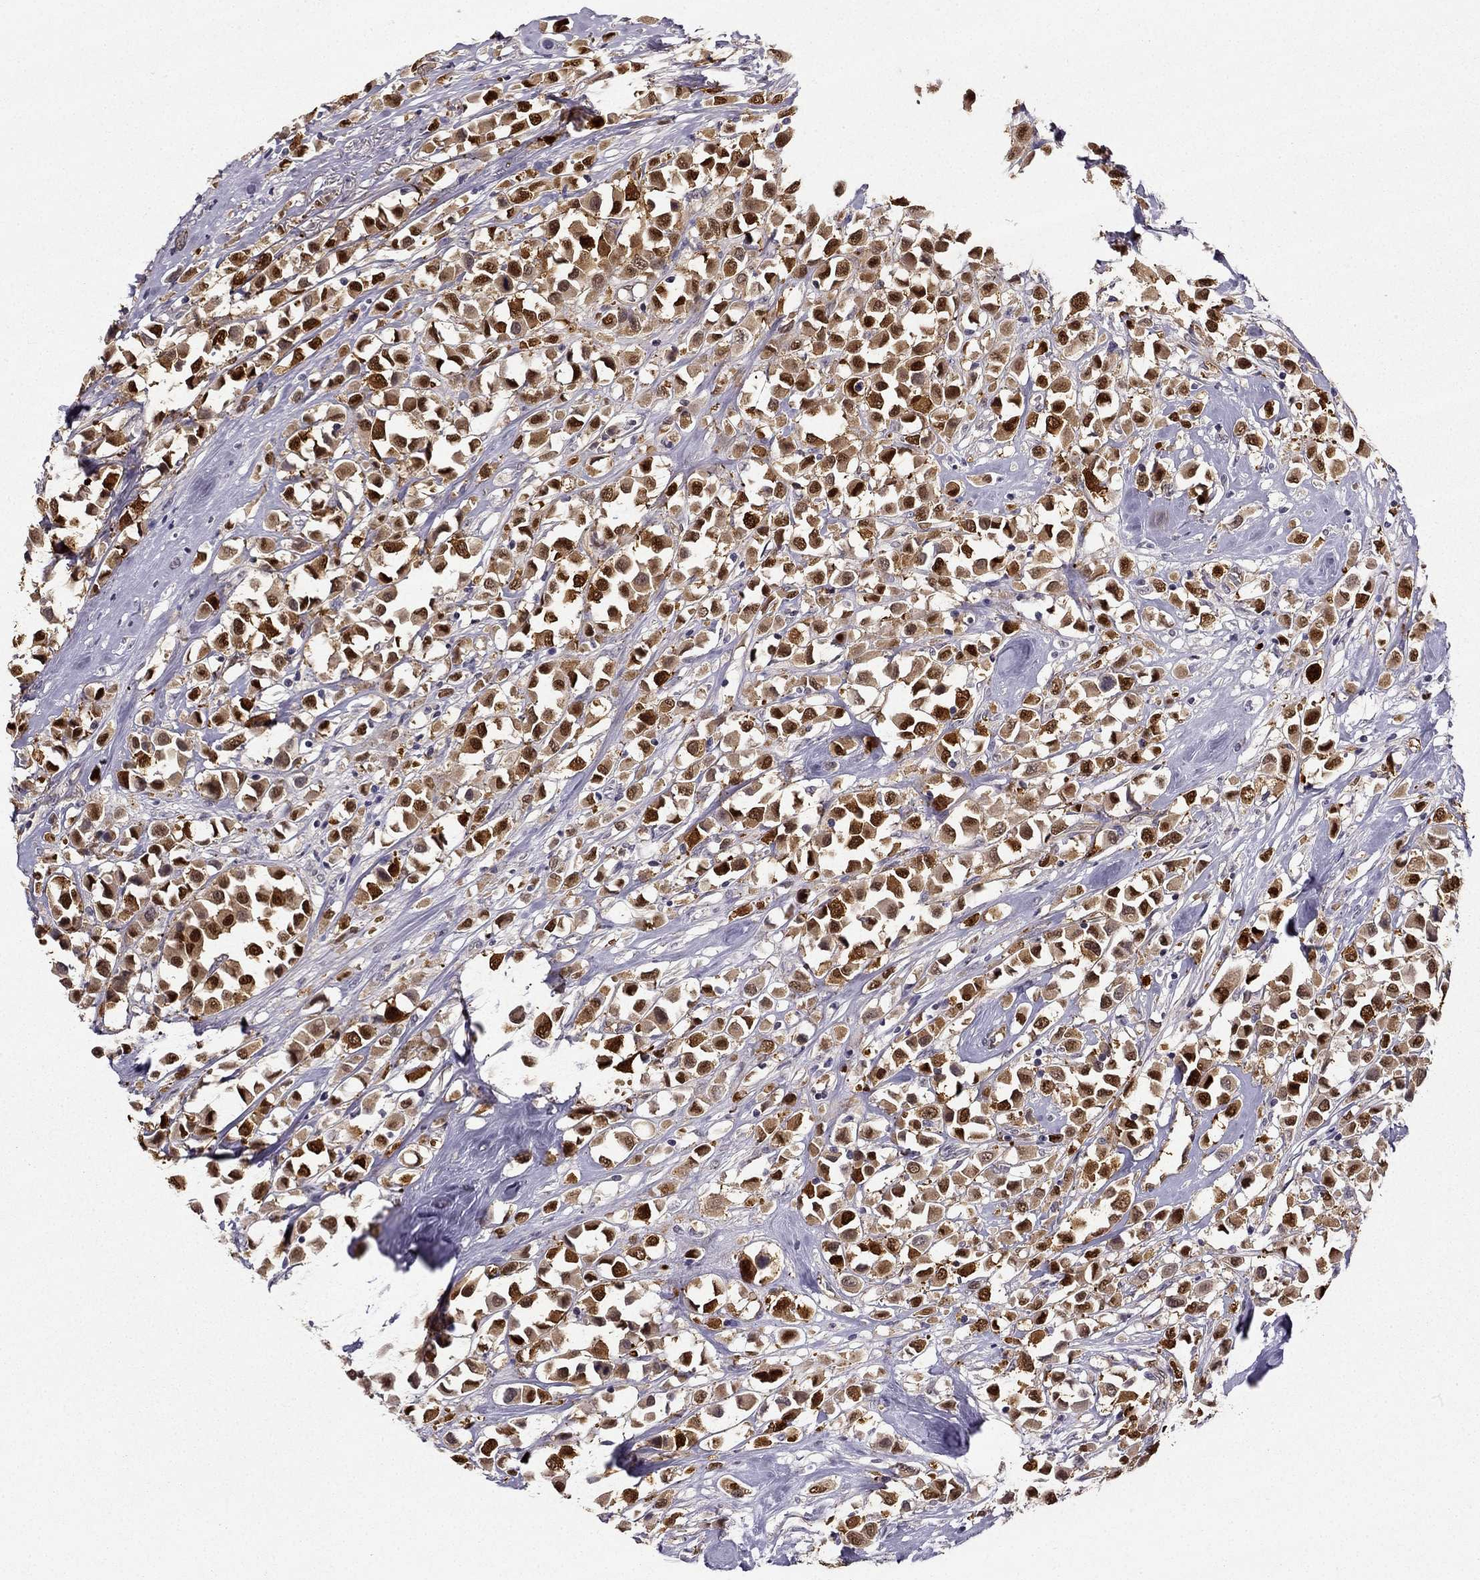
{"staining": {"intensity": "strong", "quantity": "25%-75%", "location": "cytoplasmic/membranous,nuclear"}, "tissue": "breast cancer", "cell_type": "Tumor cells", "image_type": "cancer", "snomed": [{"axis": "morphology", "description": "Duct carcinoma"}, {"axis": "topography", "description": "Breast"}], "caption": "DAB immunohistochemical staining of intraductal carcinoma (breast) demonstrates strong cytoplasmic/membranous and nuclear protein expression in approximately 25%-75% of tumor cells.", "gene": "NQO1", "patient": {"sex": "female", "age": 61}}